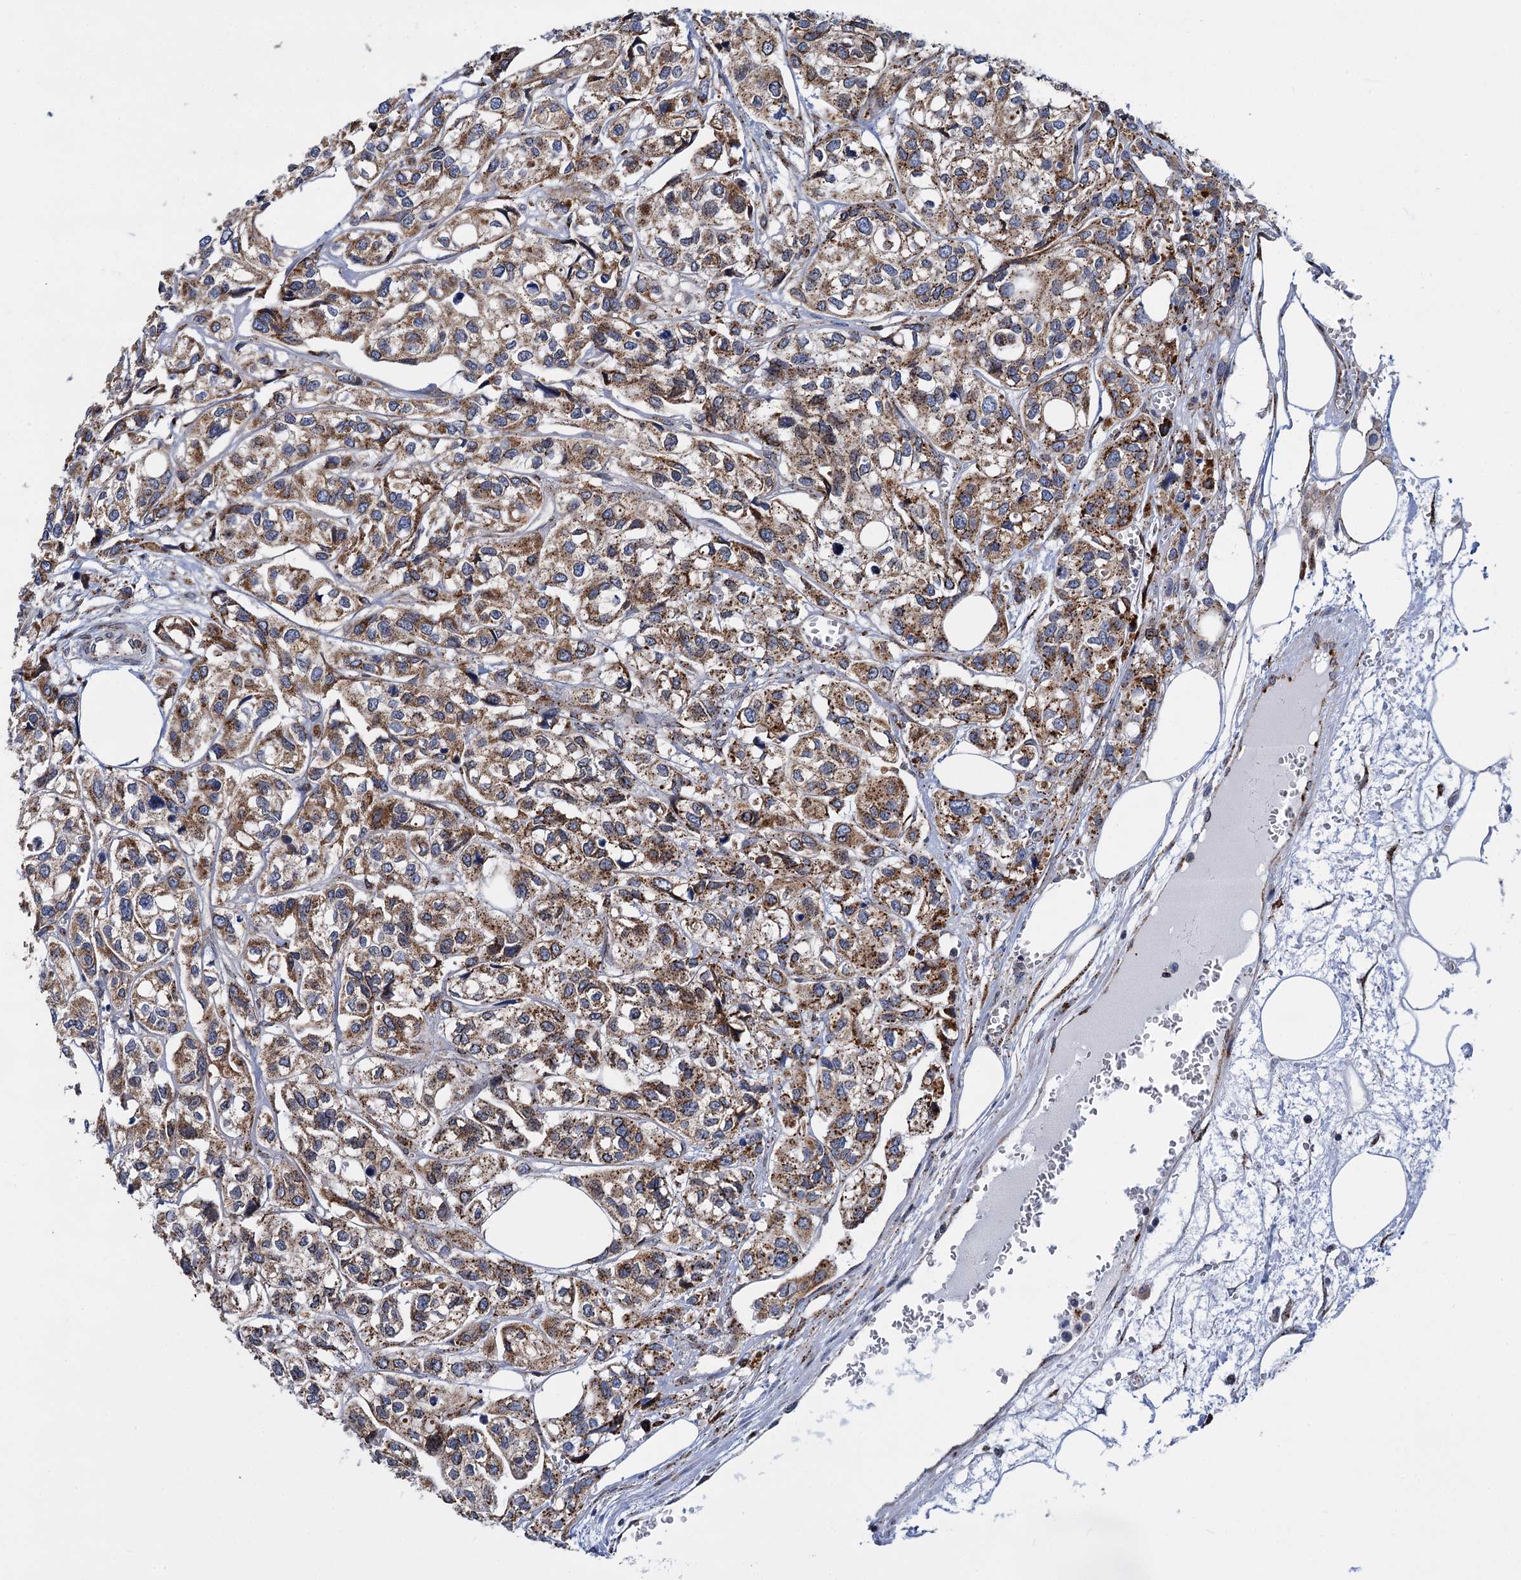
{"staining": {"intensity": "moderate", "quantity": ">75%", "location": "cytoplasmic/membranous"}, "tissue": "urothelial cancer", "cell_type": "Tumor cells", "image_type": "cancer", "snomed": [{"axis": "morphology", "description": "Urothelial carcinoma, High grade"}, {"axis": "topography", "description": "Urinary bladder"}], "caption": "High-power microscopy captured an immunohistochemistry (IHC) micrograph of urothelial carcinoma (high-grade), revealing moderate cytoplasmic/membranous positivity in approximately >75% of tumor cells.", "gene": "SUPT20H", "patient": {"sex": "male", "age": 67}}